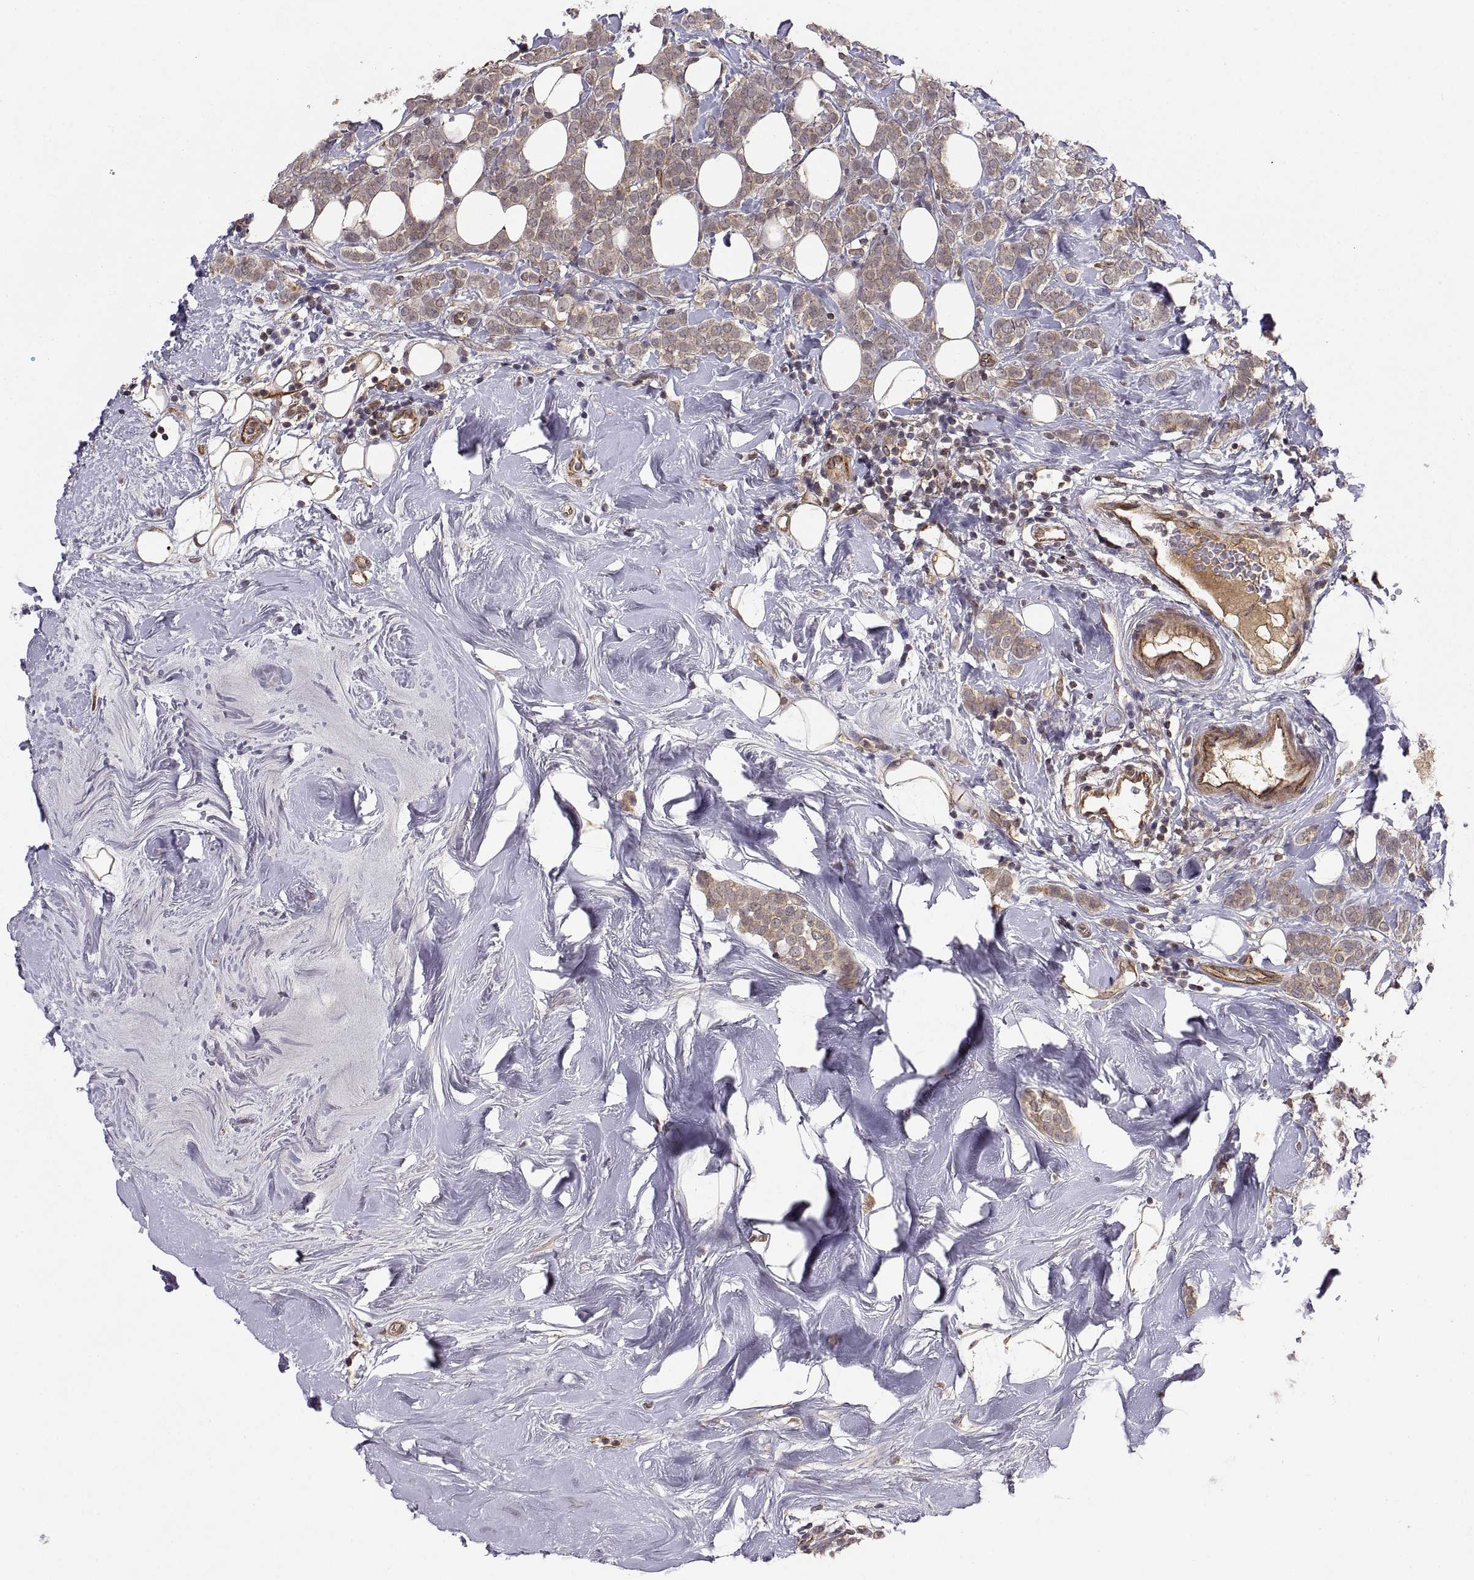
{"staining": {"intensity": "moderate", "quantity": "25%-75%", "location": "cytoplasmic/membranous"}, "tissue": "breast cancer", "cell_type": "Tumor cells", "image_type": "cancer", "snomed": [{"axis": "morphology", "description": "Lobular carcinoma"}, {"axis": "topography", "description": "Breast"}], "caption": "Immunohistochemical staining of human breast lobular carcinoma displays medium levels of moderate cytoplasmic/membranous protein expression in approximately 25%-75% of tumor cells.", "gene": "ABL2", "patient": {"sex": "female", "age": 49}}